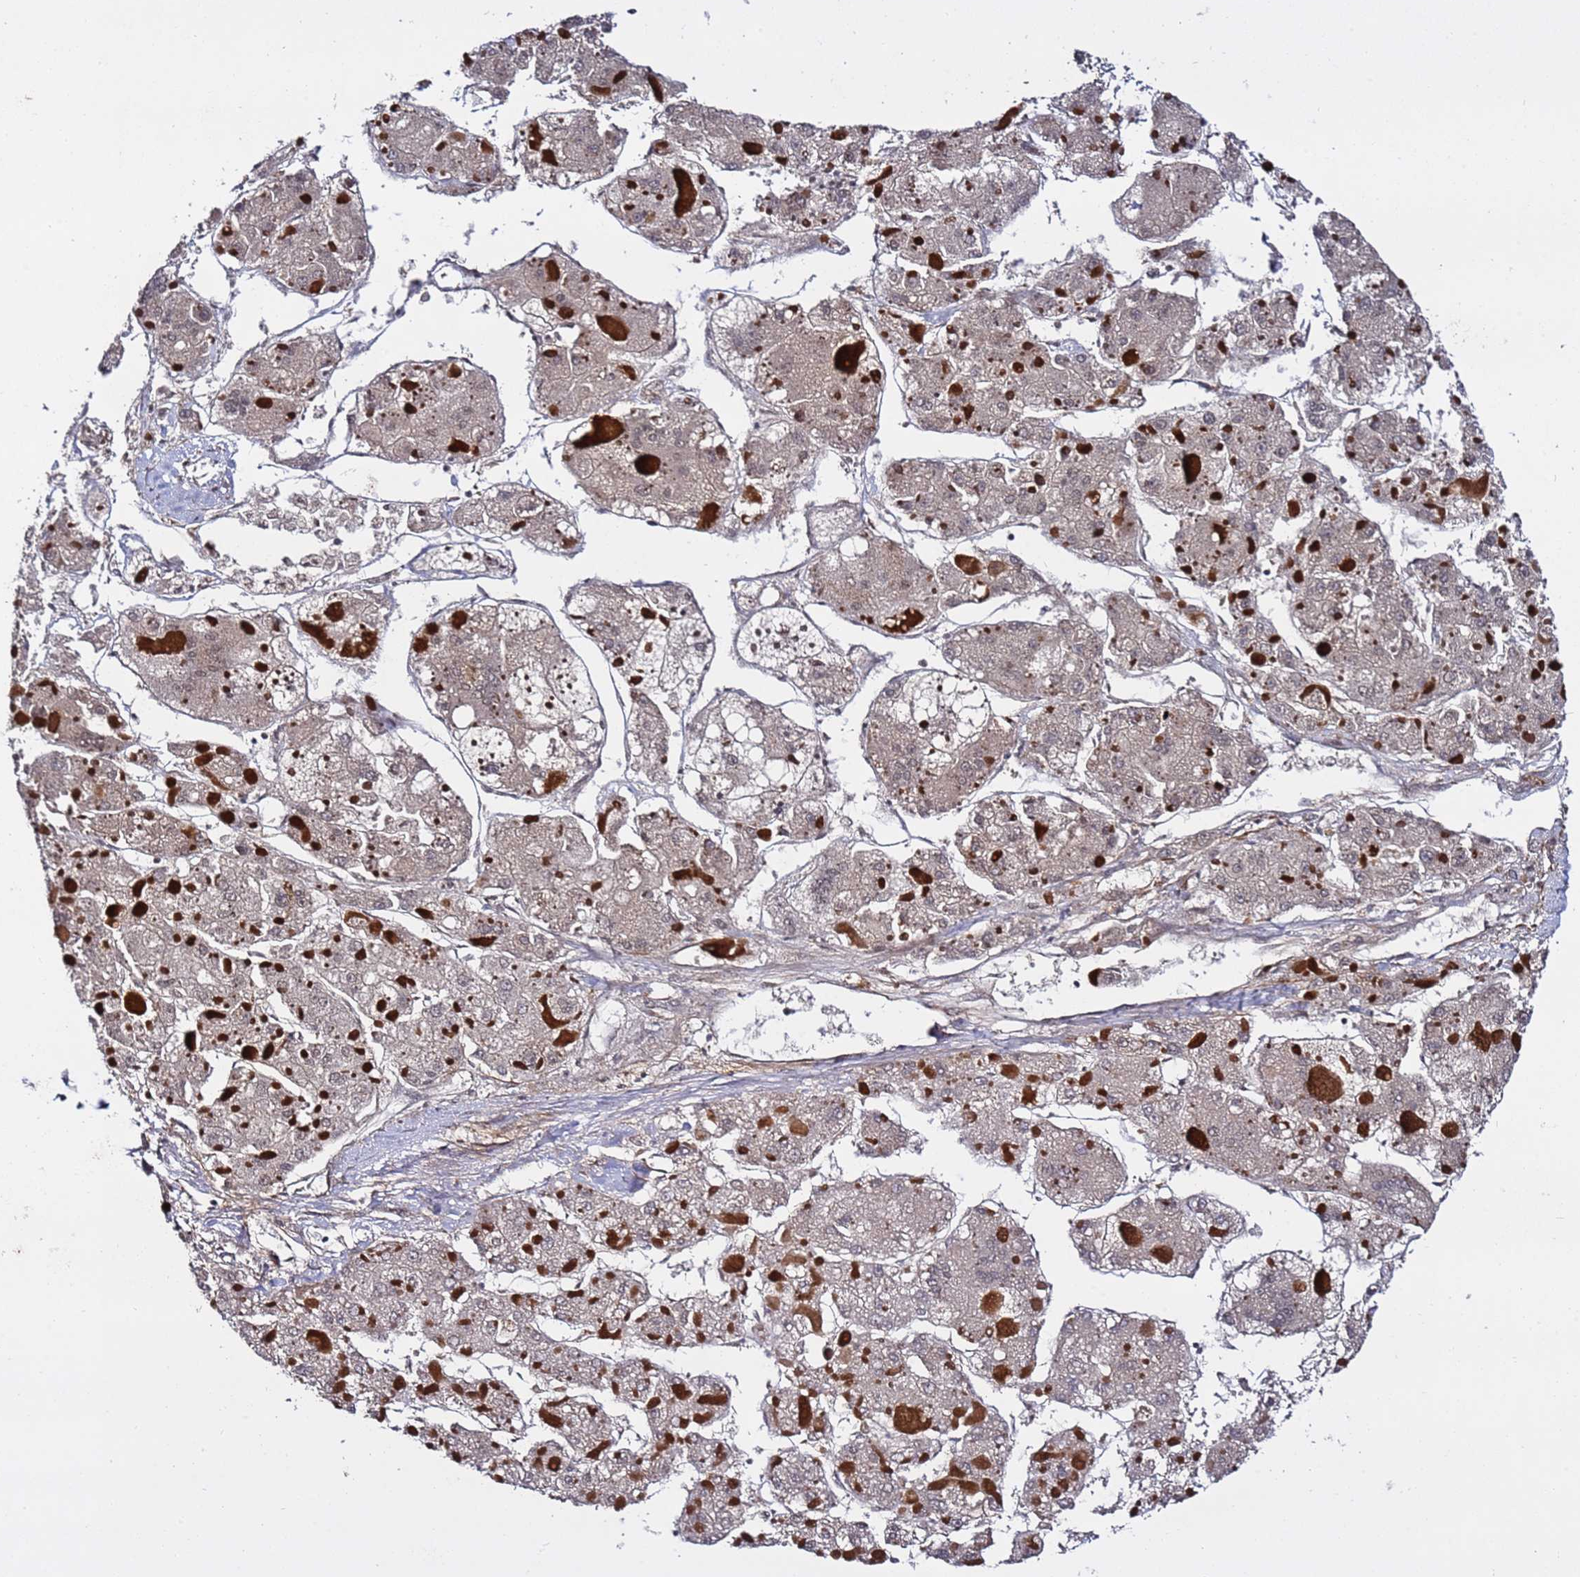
{"staining": {"intensity": "weak", "quantity": ">75%", "location": "cytoplasmic/membranous"}, "tissue": "liver cancer", "cell_type": "Tumor cells", "image_type": "cancer", "snomed": [{"axis": "morphology", "description": "Carcinoma, Hepatocellular, NOS"}, {"axis": "topography", "description": "Liver"}], "caption": "Immunohistochemical staining of liver cancer (hepatocellular carcinoma) shows weak cytoplasmic/membranous protein staining in approximately >75% of tumor cells. Ihc stains the protein of interest in brown and the nuclei are stained blue.", "gene": "POLR2D", "patient": {"sex": "female", "age": 73}}